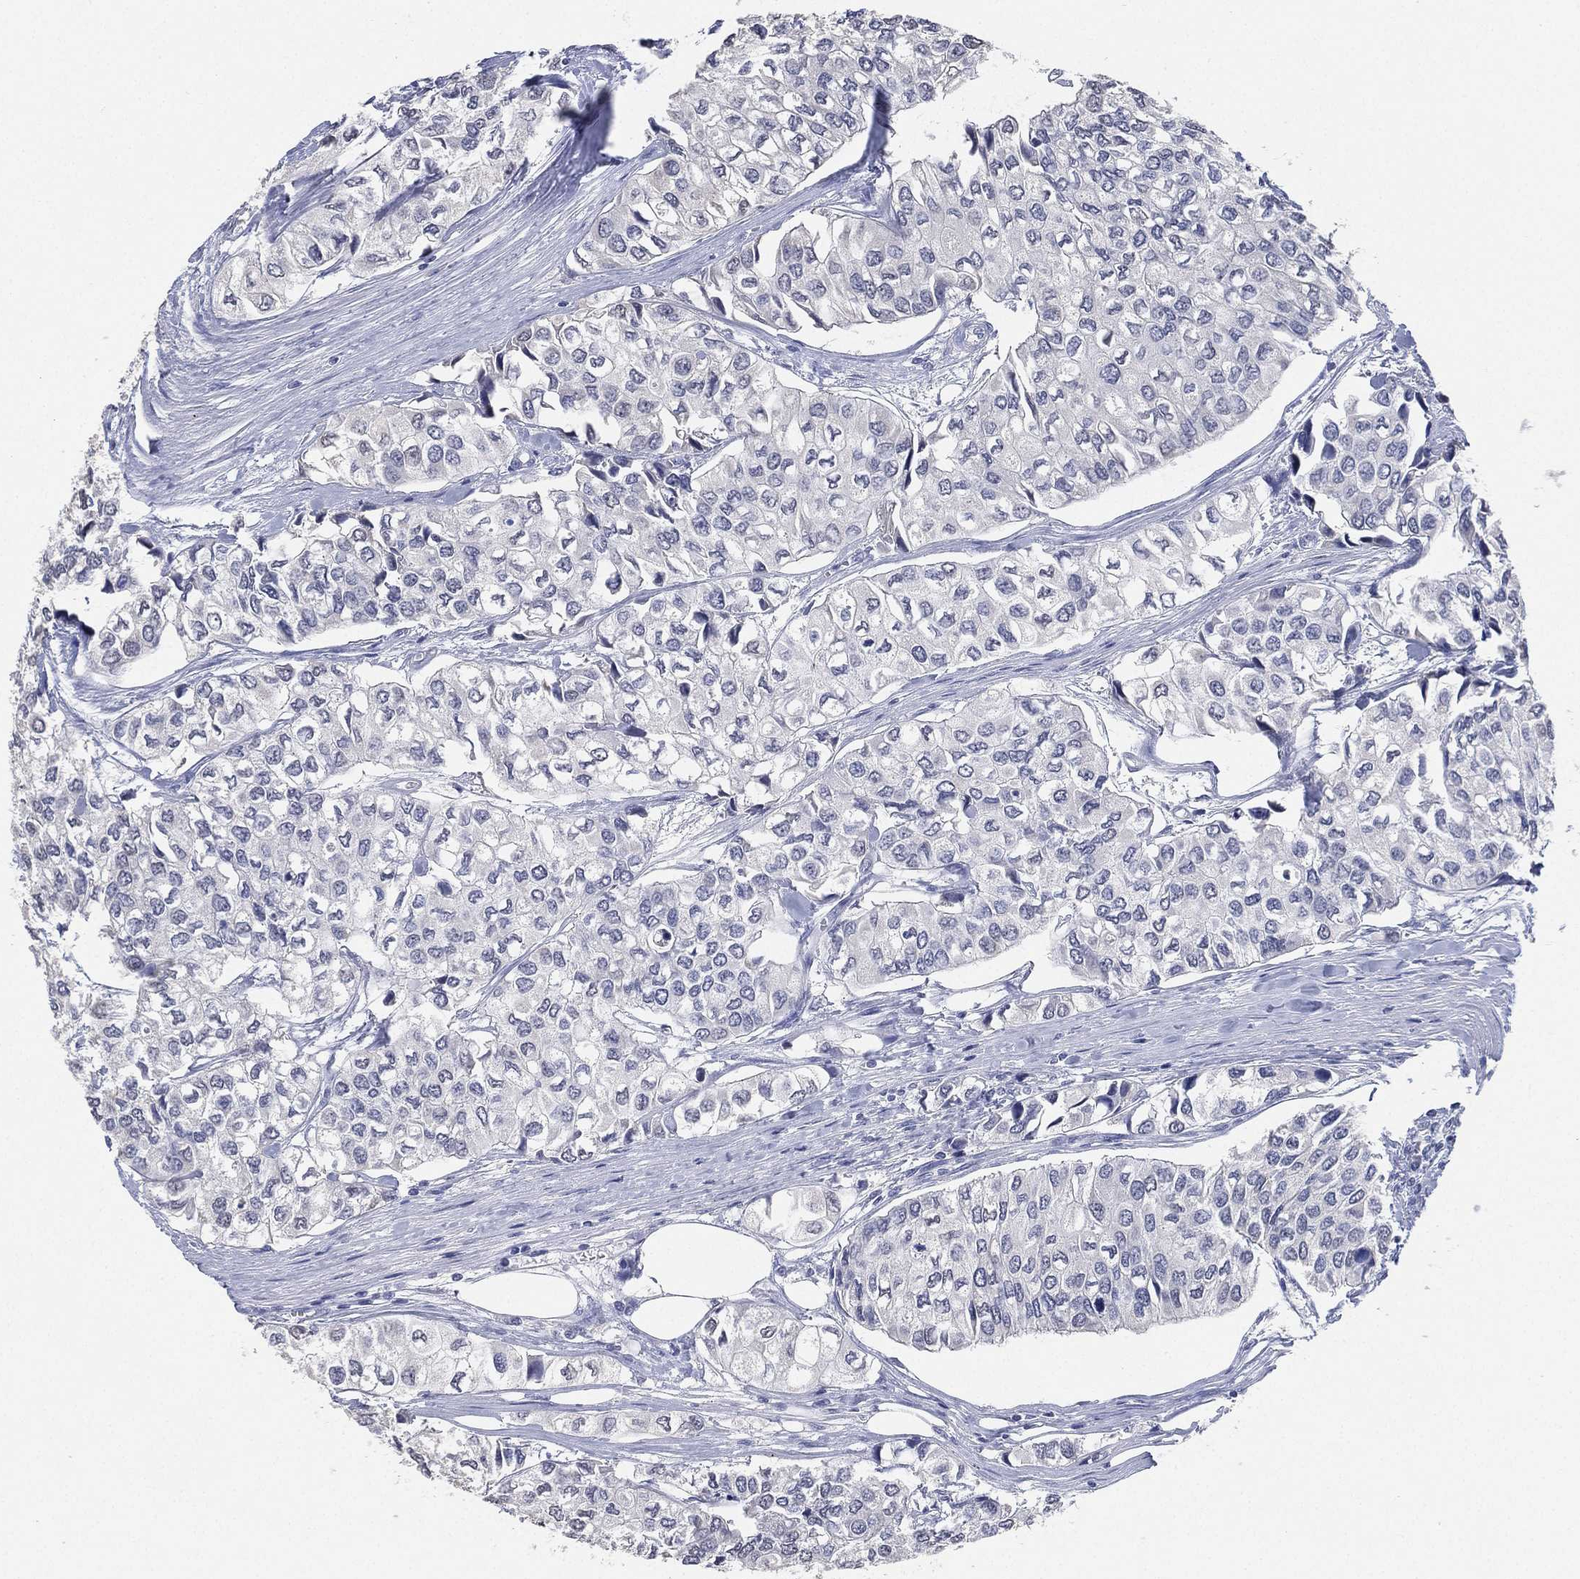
{"staining": {"intensity": "negative", "quantity": "none", "location": "none"}, "tissue": "urothelial cancer", "cell_type": "Tumor cells", "image_type": "cancer", "snomed": [{"axis": "morphology", "description": "Urothelial carcinoma, High grade"}, {"axis": "topography", "description": "Urinary bladder"}], "caption": "High power microscopy photomicrograph of an immunohistochemistry photomicrograph of urothelial cancer, revealing no significant positivity in tumor cells.", "gene": "IYD", "patient": {"sex": "male", "age": 73}}